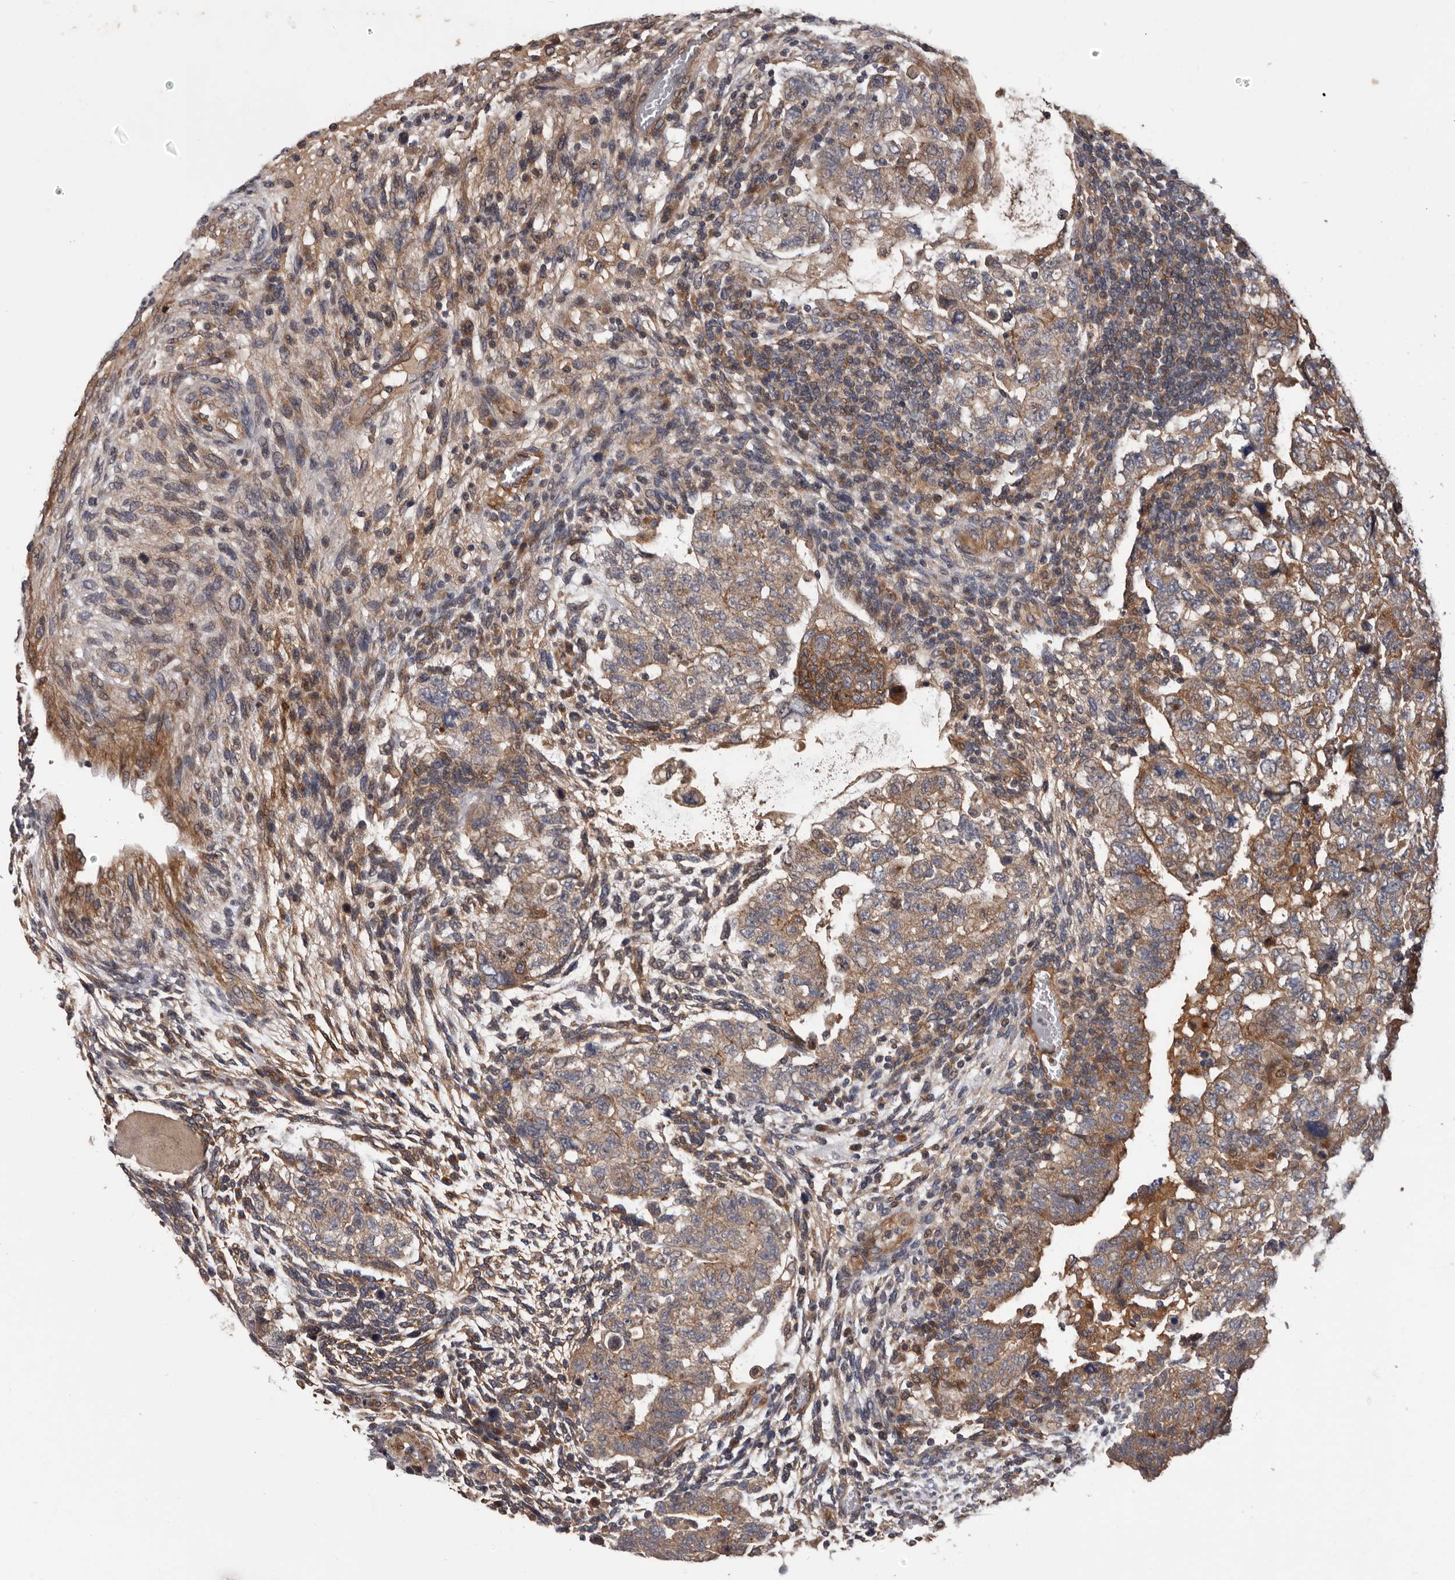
{"staining": {"intensity": "moderate", "quantity": ">75%", "location": "cytoplasmic/membranous"}, "tissue": "testis cancer", "cell_type": "Tumor cells", "image_type": "cancer", "snomed": [{"axis": "morphology", "description": "Carcinoma, Embryonal, NOS"}, {"axis": "topography", "description": "Testis"}], "caption": "There is medium levels of moderate cytoplasmic/membranous expression in tumor cells of embryonal carcinoma (testis), as demonstrated by immunohistochemical staining (brown color).", "gene": "PRKD1", "patient": {"sex": "male", "age": 36}}